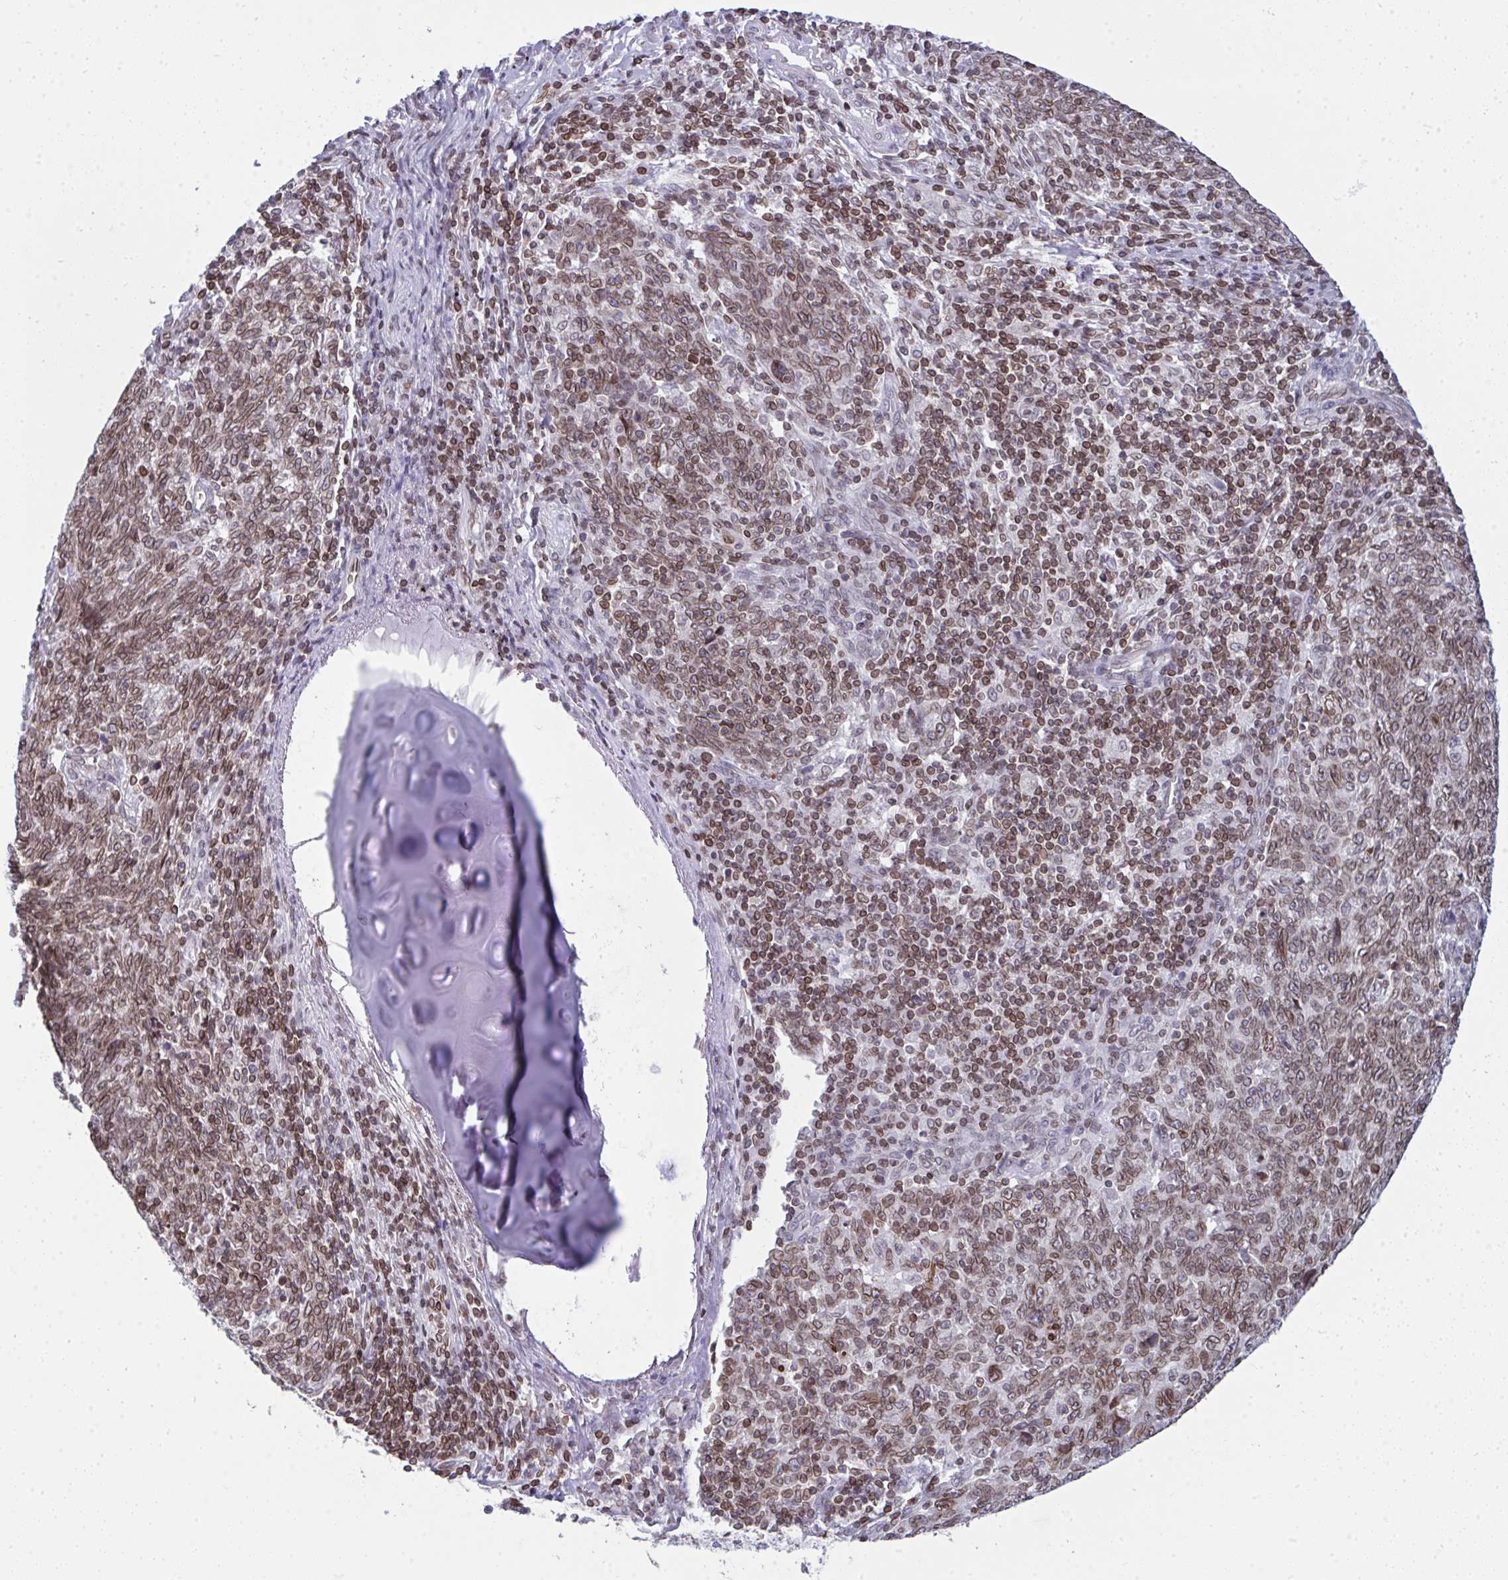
{"staining": {"intensity": "moderate", "quantity": ">75%", "location": "cytoplasmic/membranous,nuclear"}, "tissue": "lung cancer", "cell_type": "Tumor cells", "image_type": "cancer", "snomed": [{"axis": "morphology", "description": "Squamous cell carcinoma, NOS"}, {"axis": "topography", "description": "Lung"}], "caption": "Approximately >75% of tumor cells in human lung cancer (squamous cell carcinoma) display moderate cytoplasmic/membranous and nuclear protein positivity as visualized by brown immunohistochemical staining.", "gene": "LMNB2", "patient": {"sex": "female", "age": 72}}